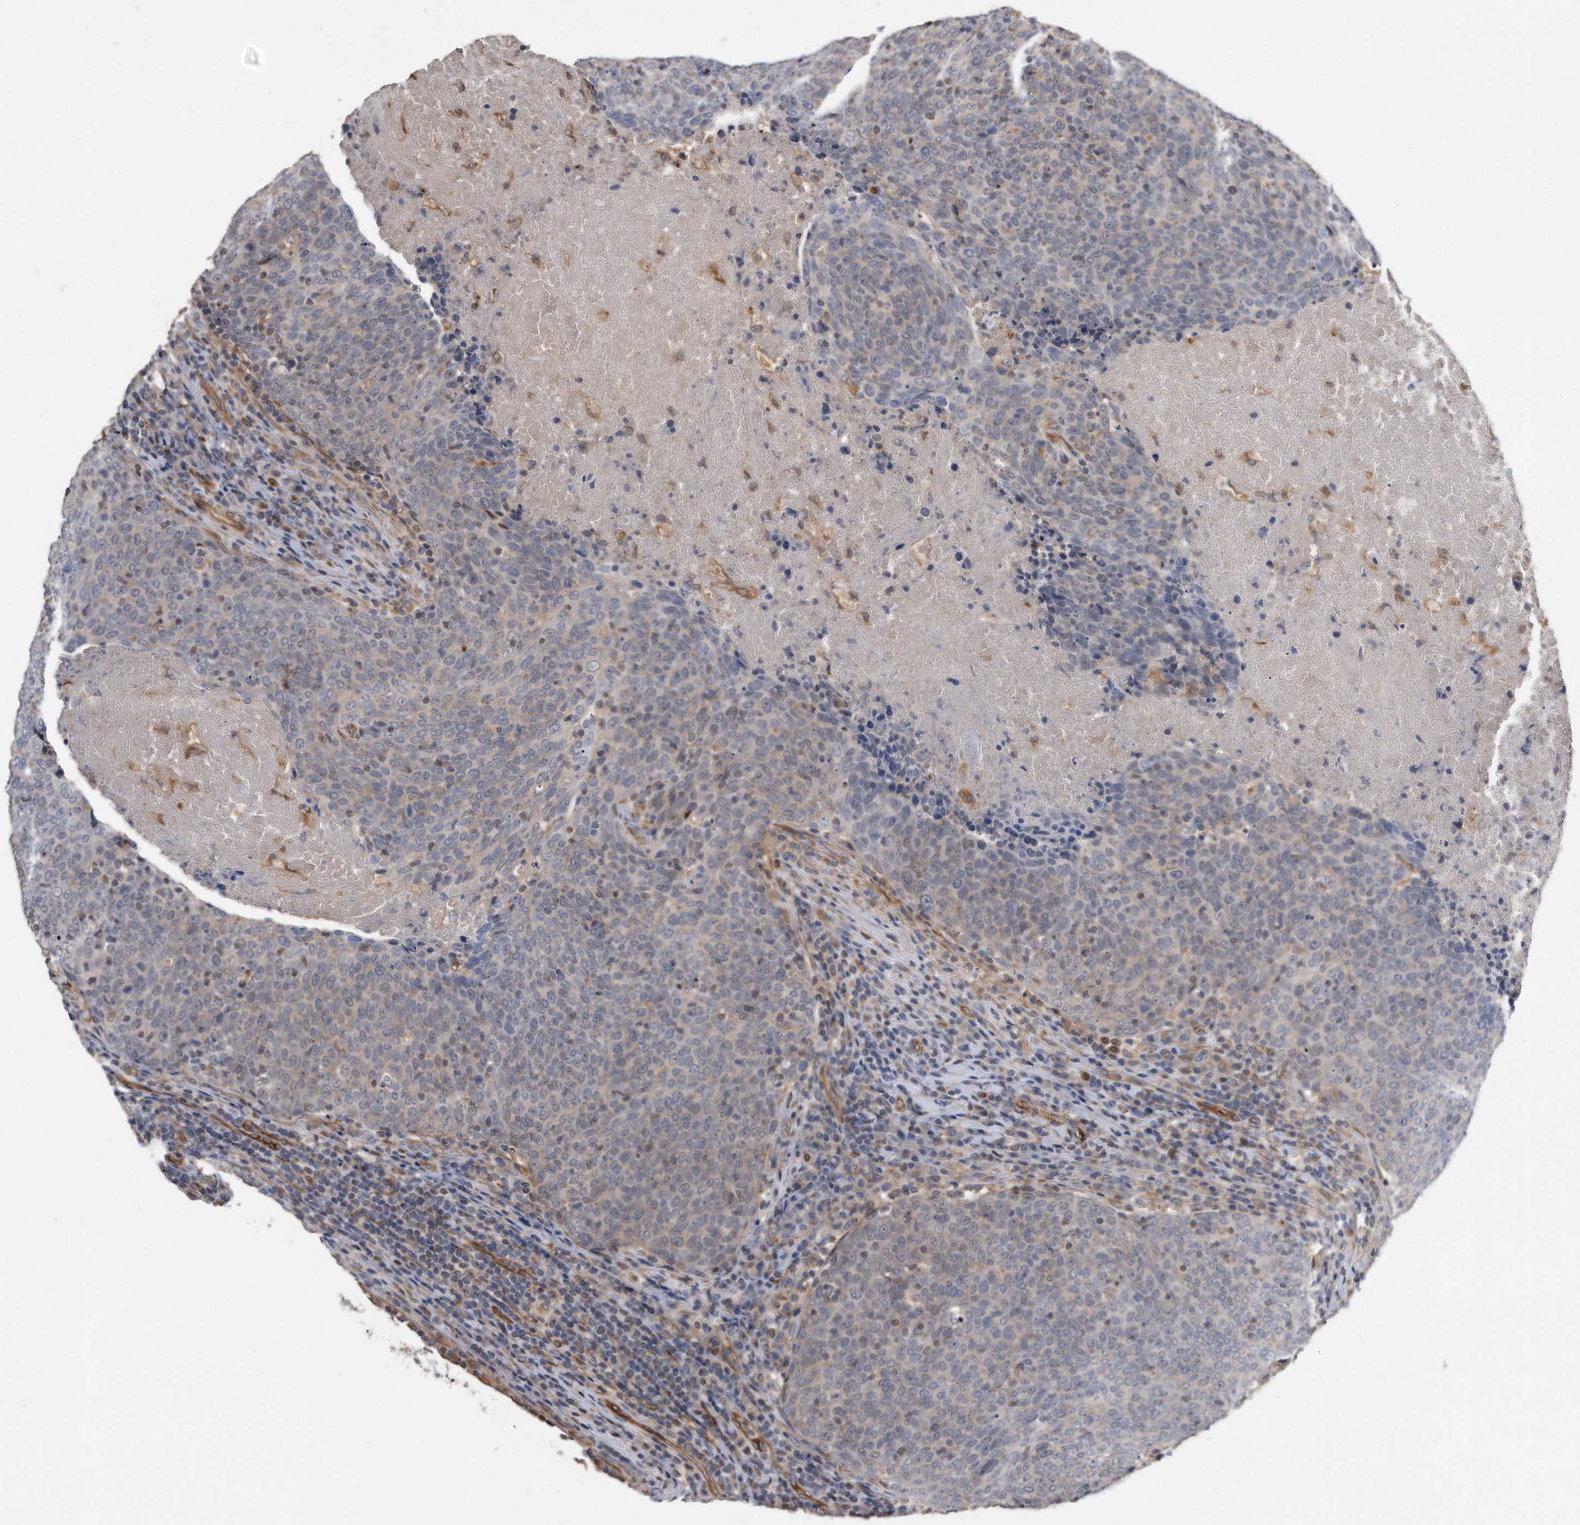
{"staining": {"intensity": "weak", "quantity": "<25%", "location": "cytoplasmic/membranous"}, "tissue": "head and neck cancer", "cell_type": "Tumor cells", "image_type": "cancer", "snomed": [{"axis": "morphology", "description": "Squamous cell carcinoma, NOS"}, {"axis": "morphology", "description": "Squamous cell carcinoma, metastatic, NOS"}, {"axis": "topography", "description": "Lymph node"}, {"axis": "topography", "description": "Head-Neck"}], "caption": "Tumor cells are negative for protein expression in human head and neck cancer.", "gene": "GPC1", "patient": {"sex": "male", "age": 62}}